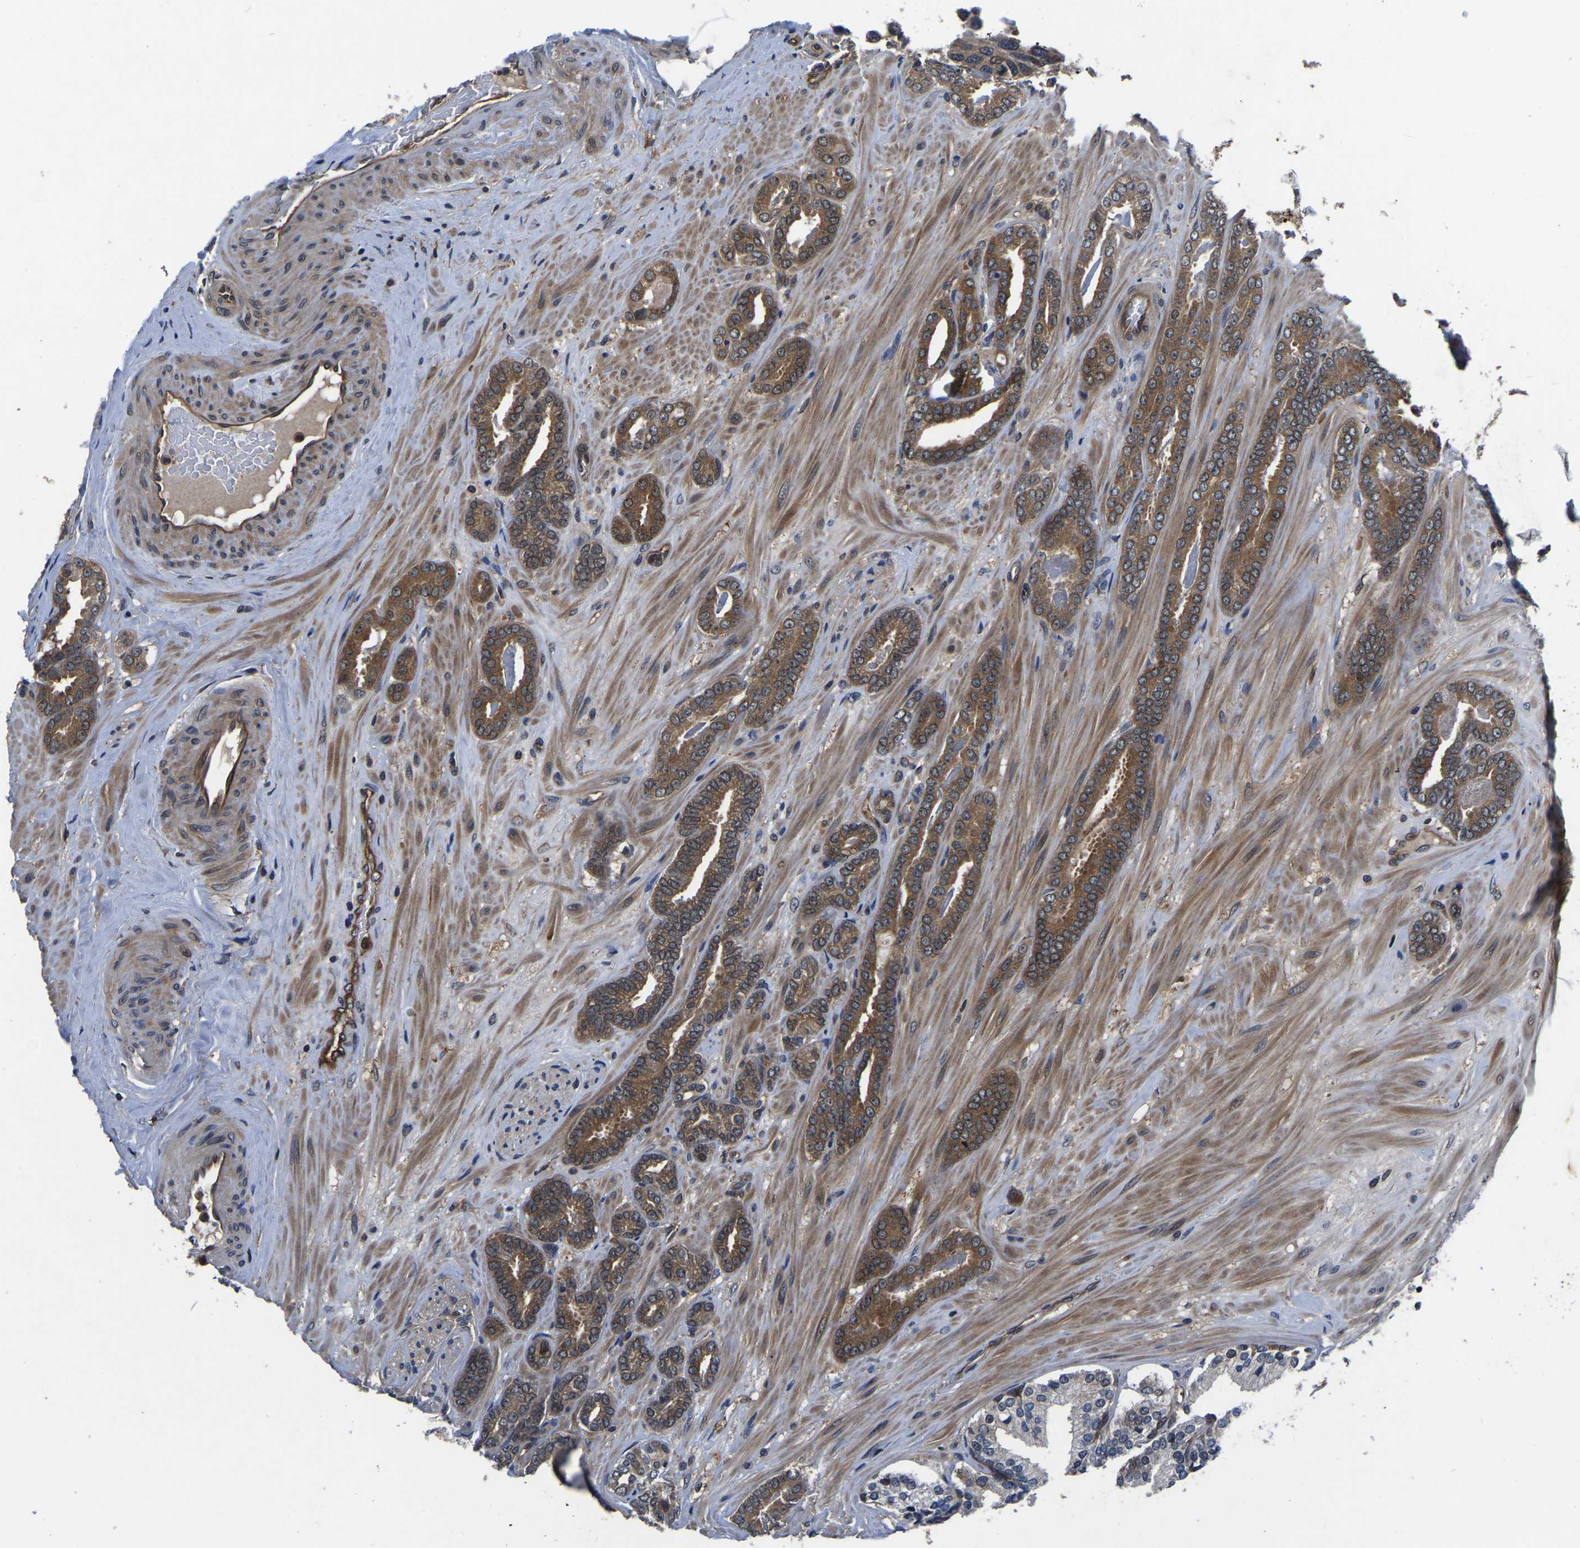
{"staining": {"intensity": "moderate", "quantity": "25%-75%", "location": "cytoplasmic/membranous"}, "tissue": "prostate cancer", "cell_type": "Tumor cells", "image_type": "cancer", "snomed": [{"axis": "morphology", "description": "Adenocarcinoma, Low grade"}, {"axis": "topography", "description": "Prostate"}], "caption": "High-power microscopy captured an immunohistochemistry (IHC) photomicrograph of low-grade adenocarcinoma (prostate), revealing moderate cytoplasmic/membranous expression in about 25%-75% of tumor cells.", "gene": "FGD5", "patient": {"sex": "male", "age": 63}}